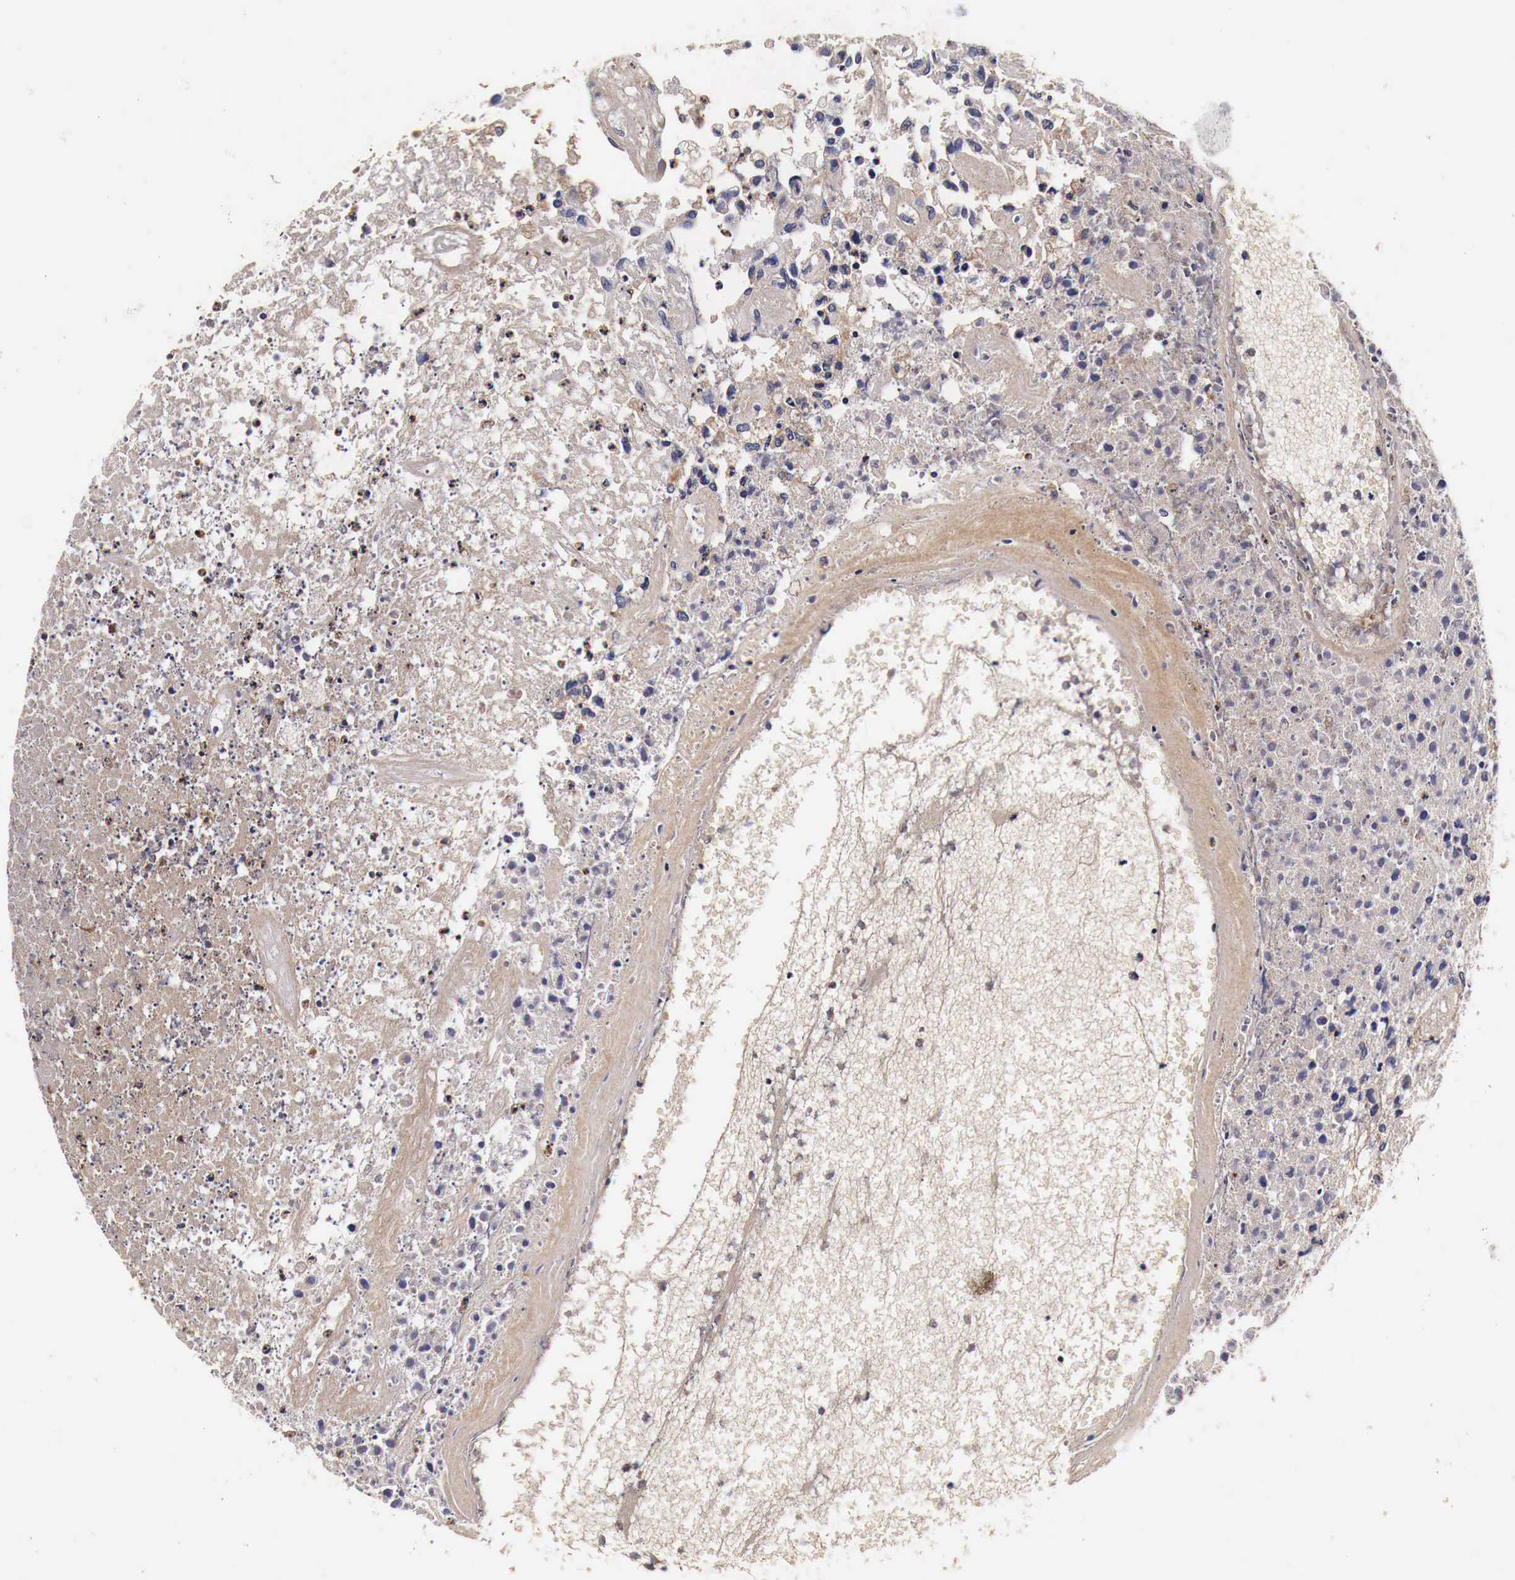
{"staining": {"intensity": "weak", "quantity": ">75%", "location": "cytoplasmic/membranous"}, "tissue": "glioma", "cell_type": "Tumor cells", "image_type": "cancer", "snomed": [{"axis": "morphology", "description": "Glioma, malignant, High grade"}, {"axis": "topography", "description": "Brain"}], "caption": "Brown immunohistochemical staining in human glioma exhibits weak cytoplasmic/membranous expression in about >75% of tumor cells.", "gene": "RP2", "patient": {"sex": "male", "age": 77}}